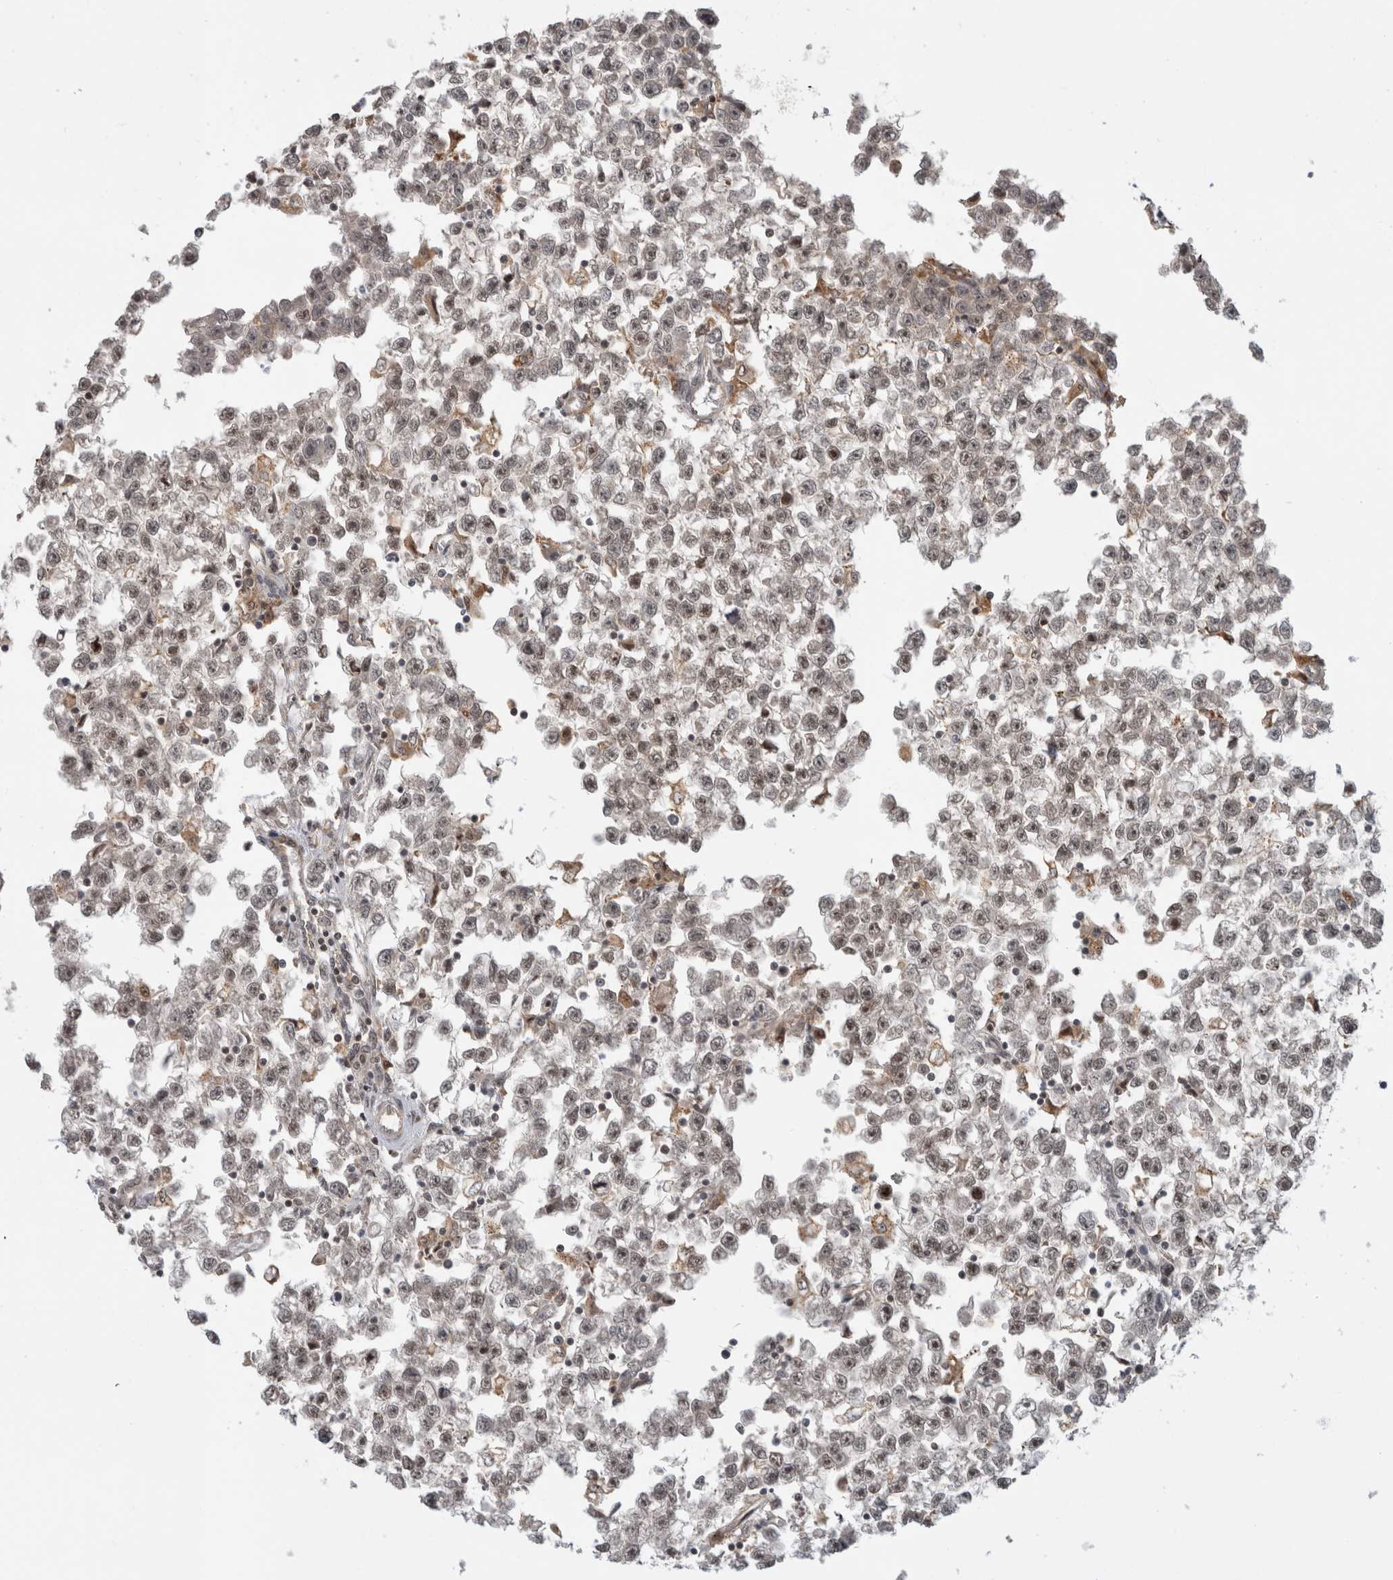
{"staining": {"intensity": "weak", "quantity": ">75%", "location": "nuclear"}, "tissue": "testis cancer", "cell_type": "Tumor cells", "image_type": "cancer", "snomed": [{"axis": "morphology", "description": "Seminoma, NOS"}, {"axis": "morphology", "description": "Carcinoma, Embryonal, NOS"}, {"axis": "topography", "description": "Testis"}], "caption": "Embryonal carcinoma (testis) stained with DAB (3,3'-diaminobenzidine) immunohistochemistry (IHC) reveals low levels of weak nuclear expression in about >75% of tumor cells.", "gene": "WASF2", "patient": {"sex": "male", "age": 51}}